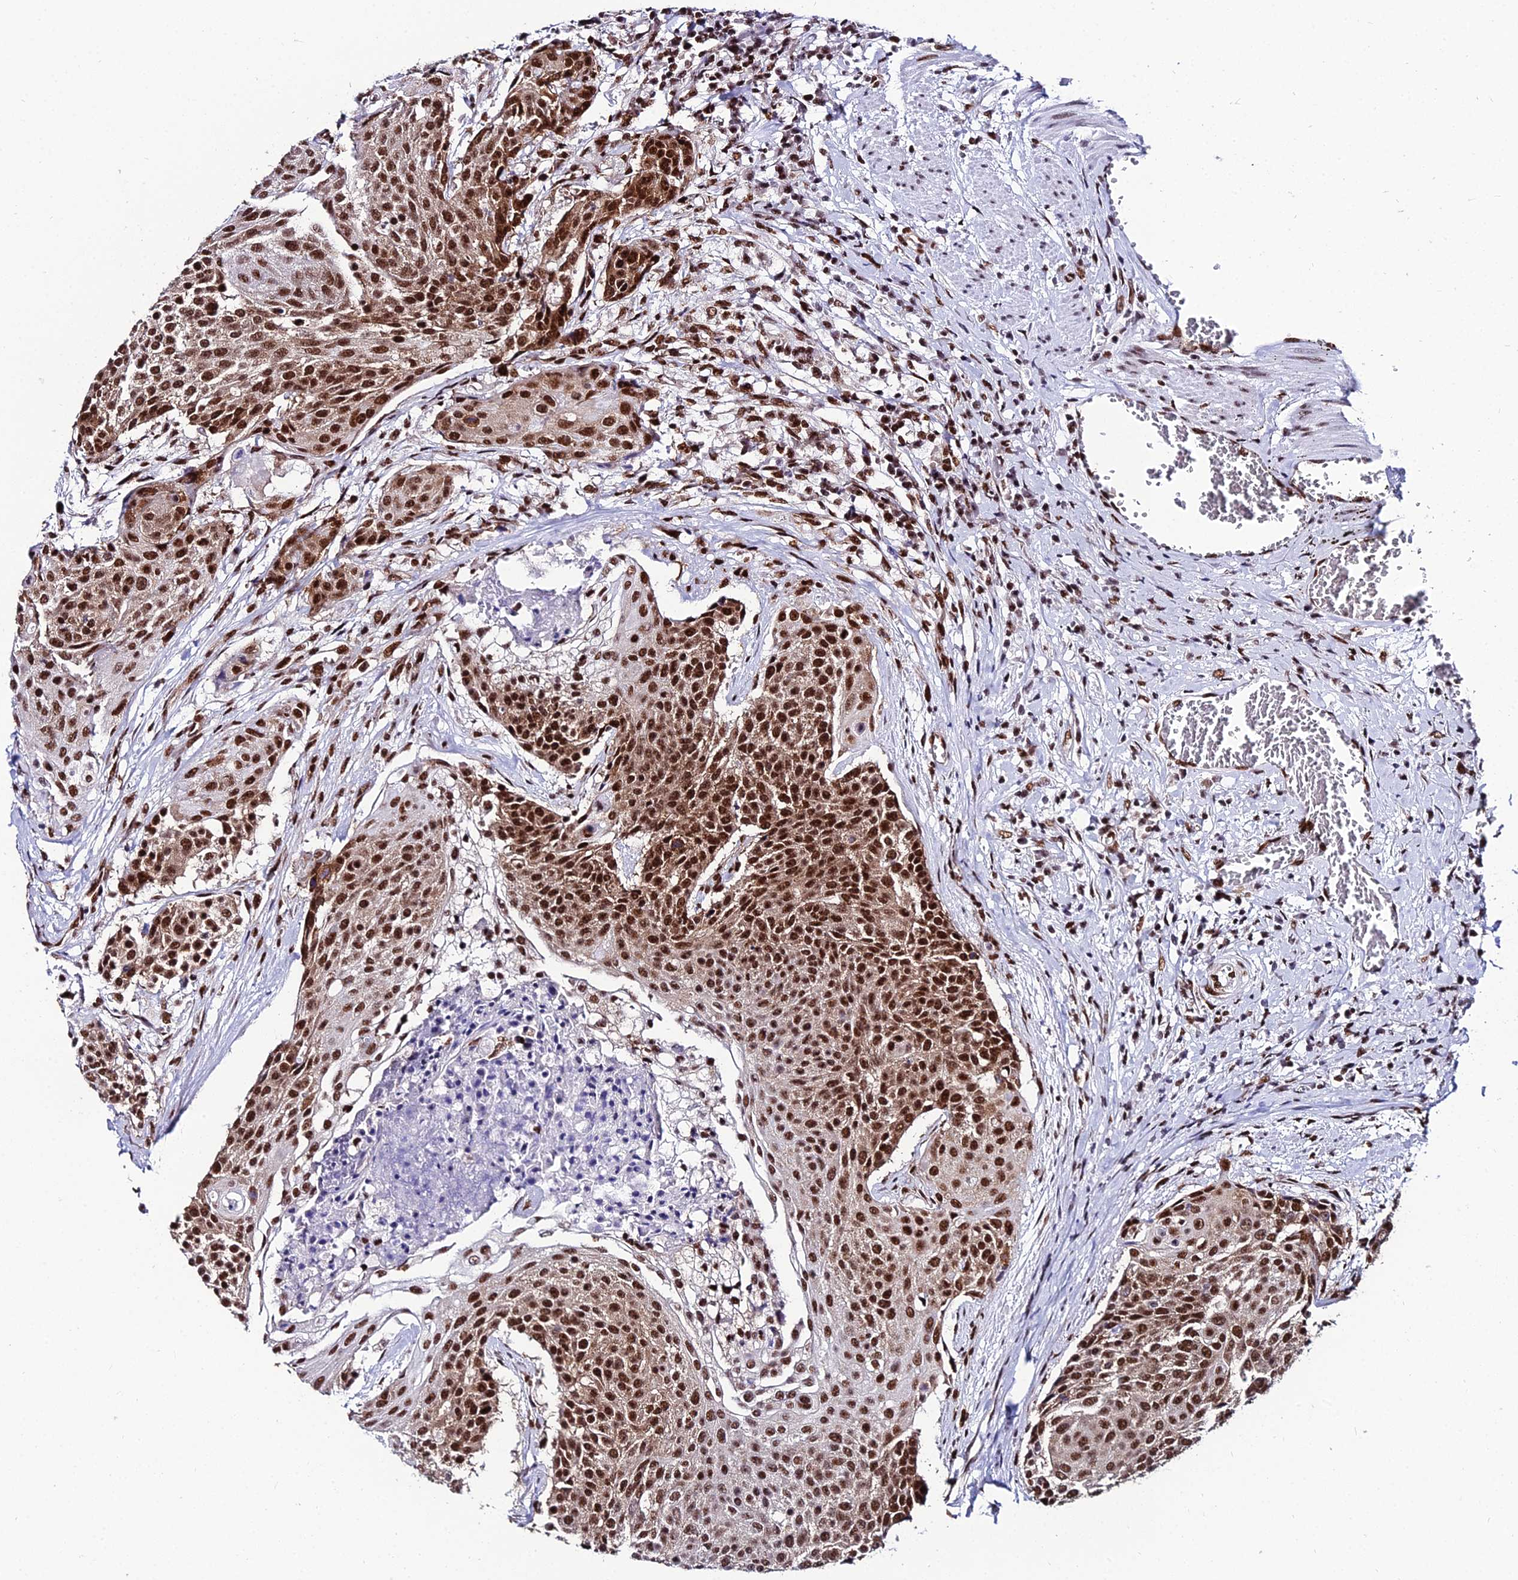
{"staining": {"intensity": "moderate", "quantity": ">75%", "location": "nuclear"}, "tissue": "urothelial cancer", "cell_type": "Tumor cells", "image_type": "cancer", "snomed": [{"axis": "morphology", "description": "Urothelial carcinoma, High grade"}, {"axis": "topography", "description": "Urinary bladder"}], "caption": "Immunohistochemistry image of high-grade urothelial carcinoma stained for a protein (brown), which exhibits medium levels of moderate nuclear staining in about >75% of tumor cells.", "gene": "HNRNPH1", "patient": {"sex": "female", "age": 63}}